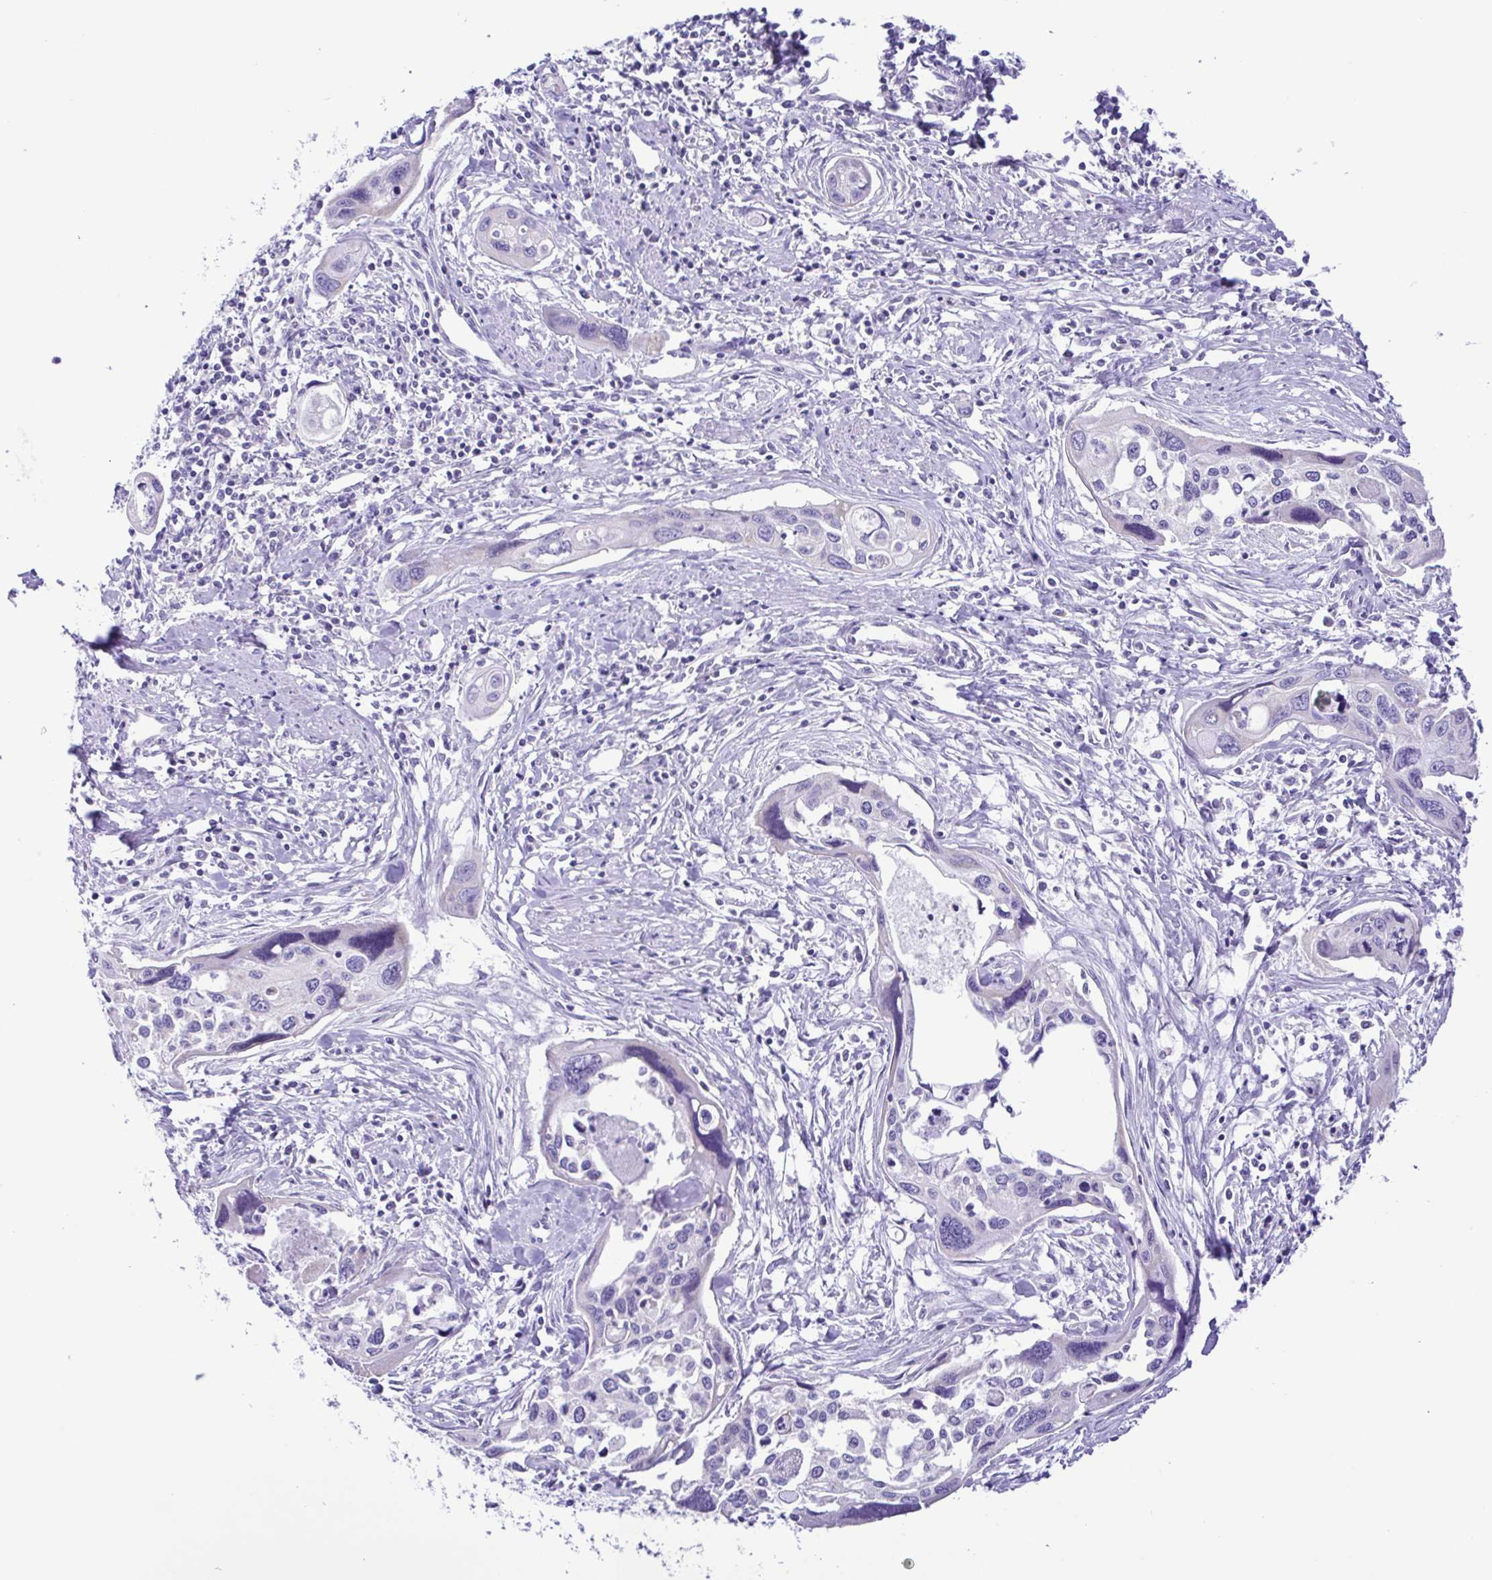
{"staining": {"intensity": "negative", "quantity": "none", "location": "none"}, "tissue": "cervical cancer", "cell_type": "Tumor cells", "image_type": "cancer", "snomed": [{"axis": "morphology", "description": "Squamous cell carcinoma, NOS"}, {"axis": "topography", "description": "Cervix"}], "caption": "DAB immunohistochemical staining of cervical cancer (squamous cell carcinoma) displays no significant expression in tumor cells.", "gene": "CD72", "patient": {"sex": "female", "age": 31}}